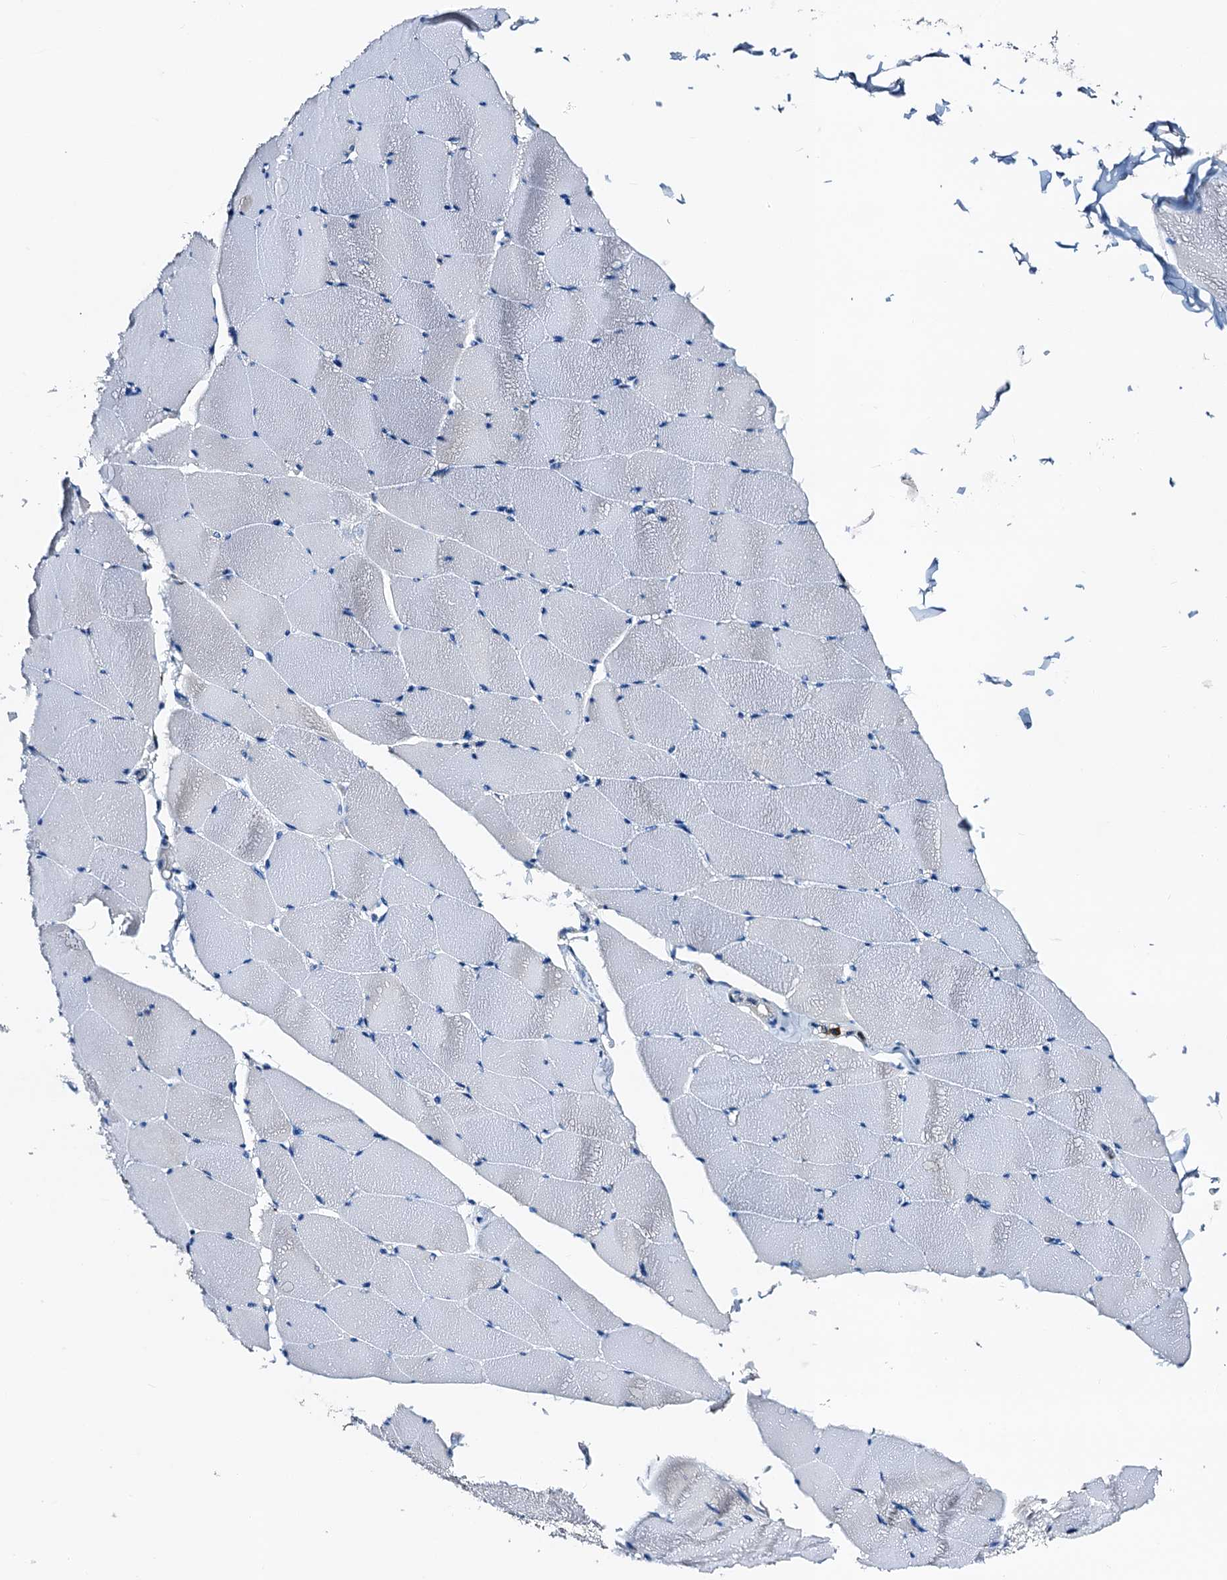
{"staining": {"intensity": "negative", "quantity": "none", "location": "none"}, "tissue": "skeletal muscle", "cell_type": "Myocytes", "image_type": "normal", "snomed": [{"axis": "morphology", "description": "Normal tissue, NOS"}, {"axis": "topography", "description": "Skeletal muscle"}], "caption": "Unremarkable skeletal muscle was stained to show a protein in brown. There is no significant expression in myocytes. (DAB IHC with hematoxylin counter stain).", "gene": "FREM3", "patient": {"sex": "male", "age": 62}}